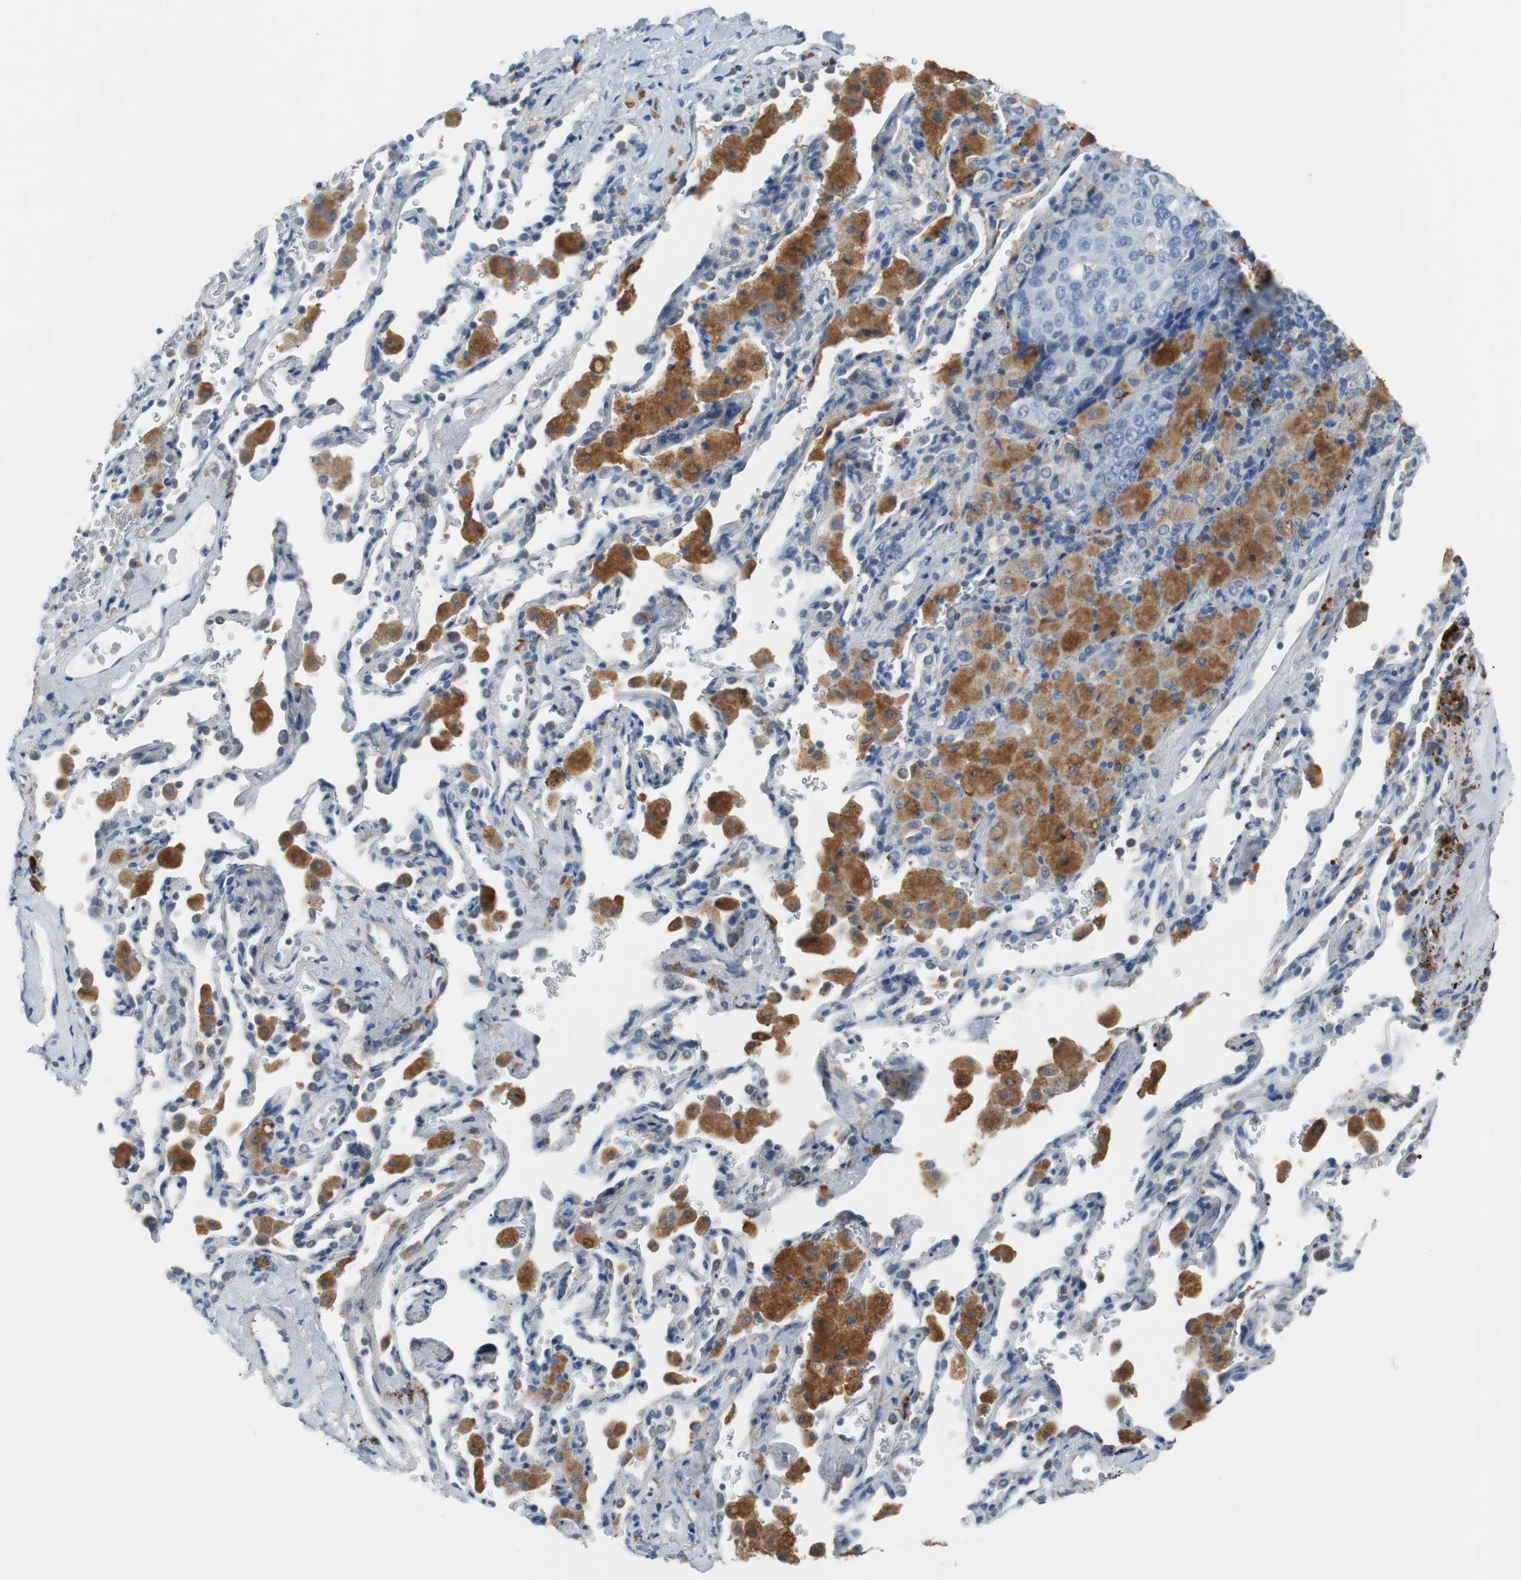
{"staining": {"intensity": "negative", "quantity": "none", "location": "none"}, "tissue": "lung cancer", "cell_type": "Tumor cells", "image_type": "cancer", "snomed": [{"axis": "morphology", "description": "Squamous cell carcinoma, NOS"}, {"axis": "topography", "description": "Lung"}], "caption": "Tumor cells are negative for protein expression in human squamous cell carcinoma (lung).", "gene": "PDIA4", "patient": {"sex": "male", "age": 54}}